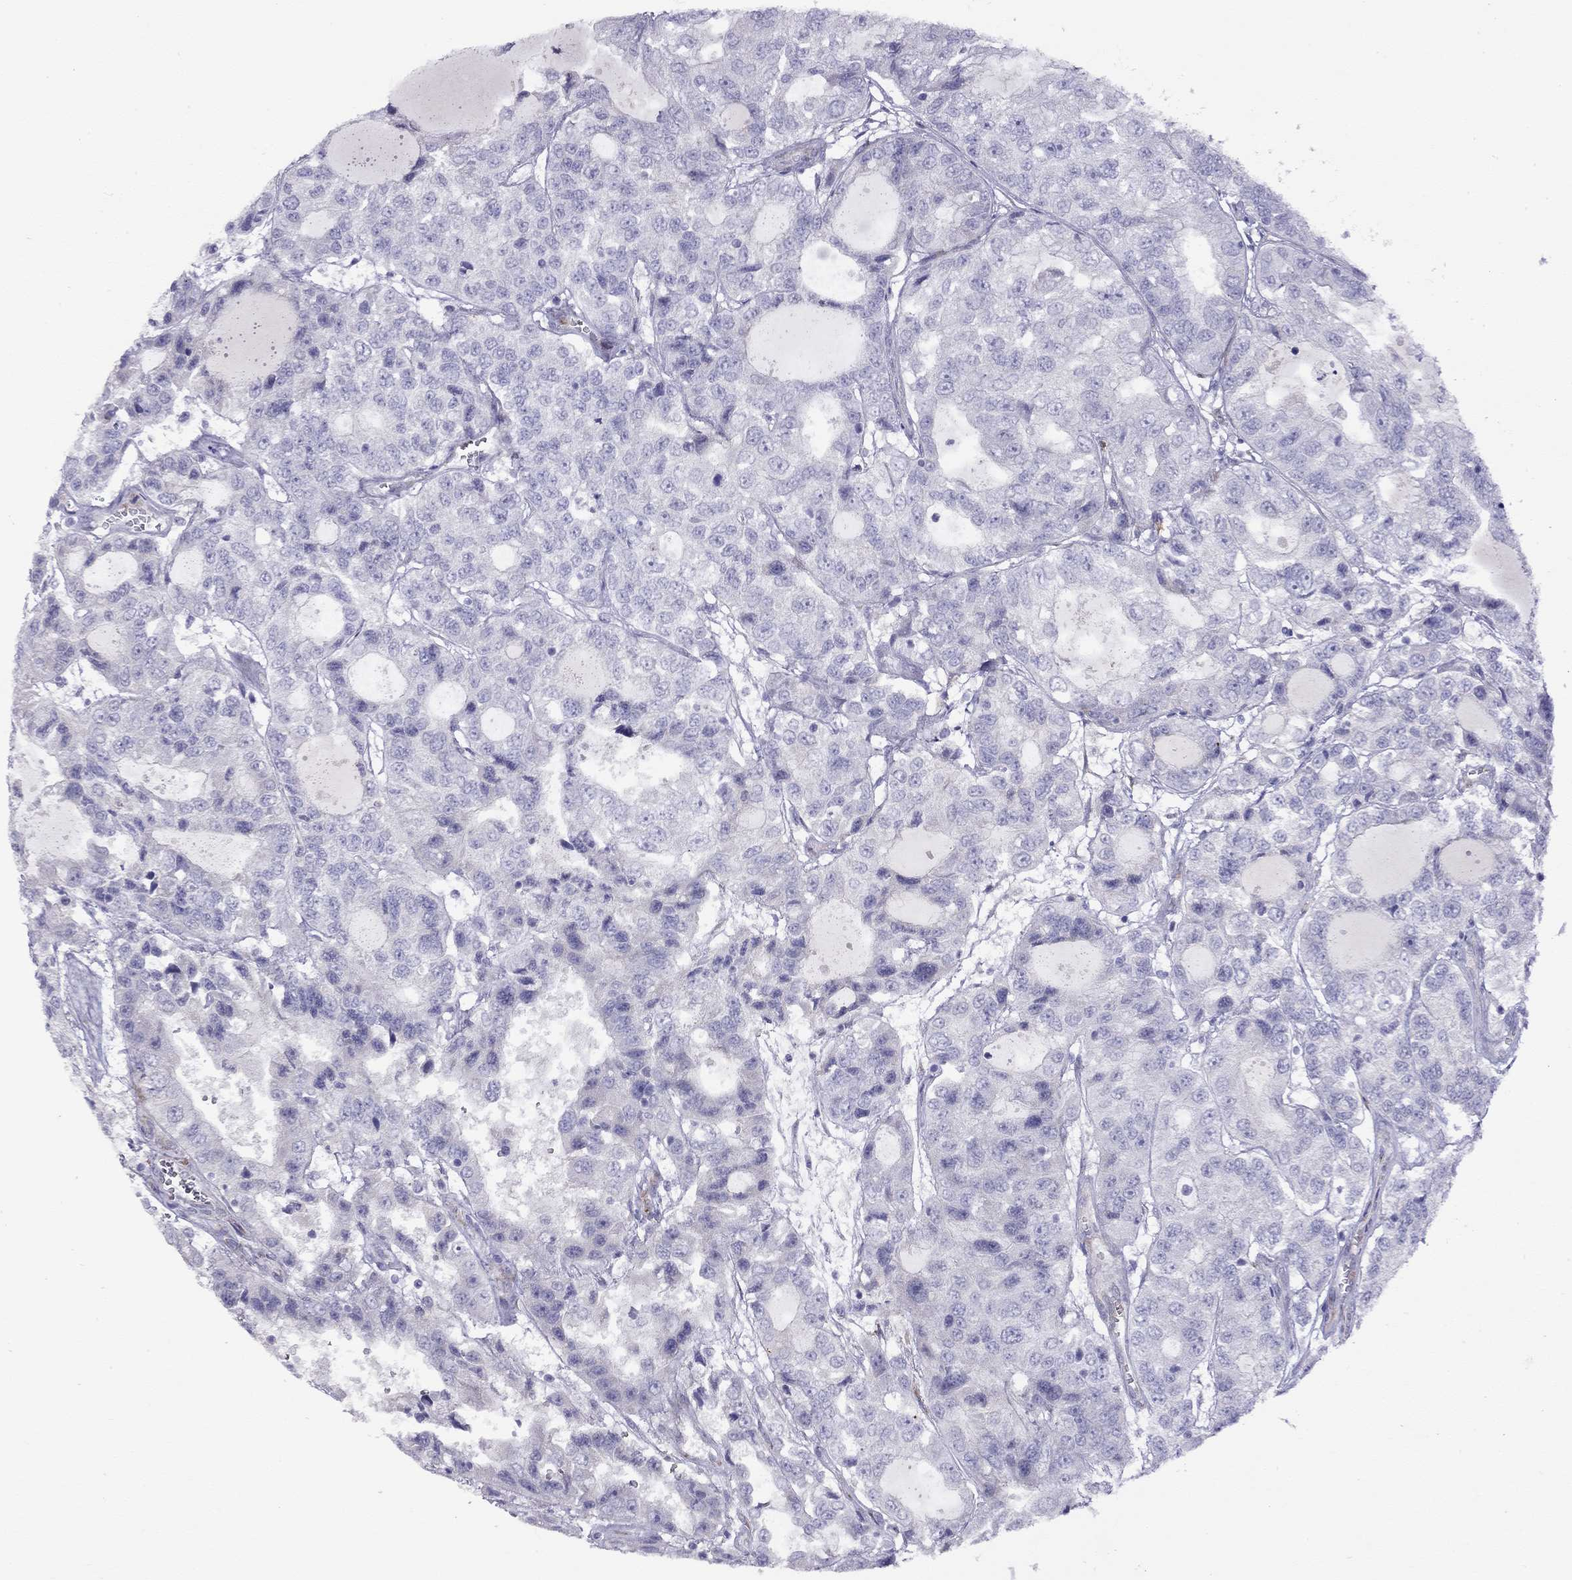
{"staining": {"intensity": "negative", "quantity": "none", "location": "none"}, "tissue": "urothelial cancer", "cell_type": "Tumor cells", "image_type": "cancer", "snomed": [{"axis": "morphology", "description": "Urothelial carcinoma, NOS"}, {"axis": "morphology", "description": "Urothelial carcinoma, High grade"}, {"axis": "topography", "description": "Urinary bladder"}], "caption": "A high-resolution histopathology image shows immunohistochemistry staining of transitional cell carcinoma, which demonstrates no significant expression in tumor cells.", "gene": "CPNE4", "patient": {"sex": "female", "age": 73}}